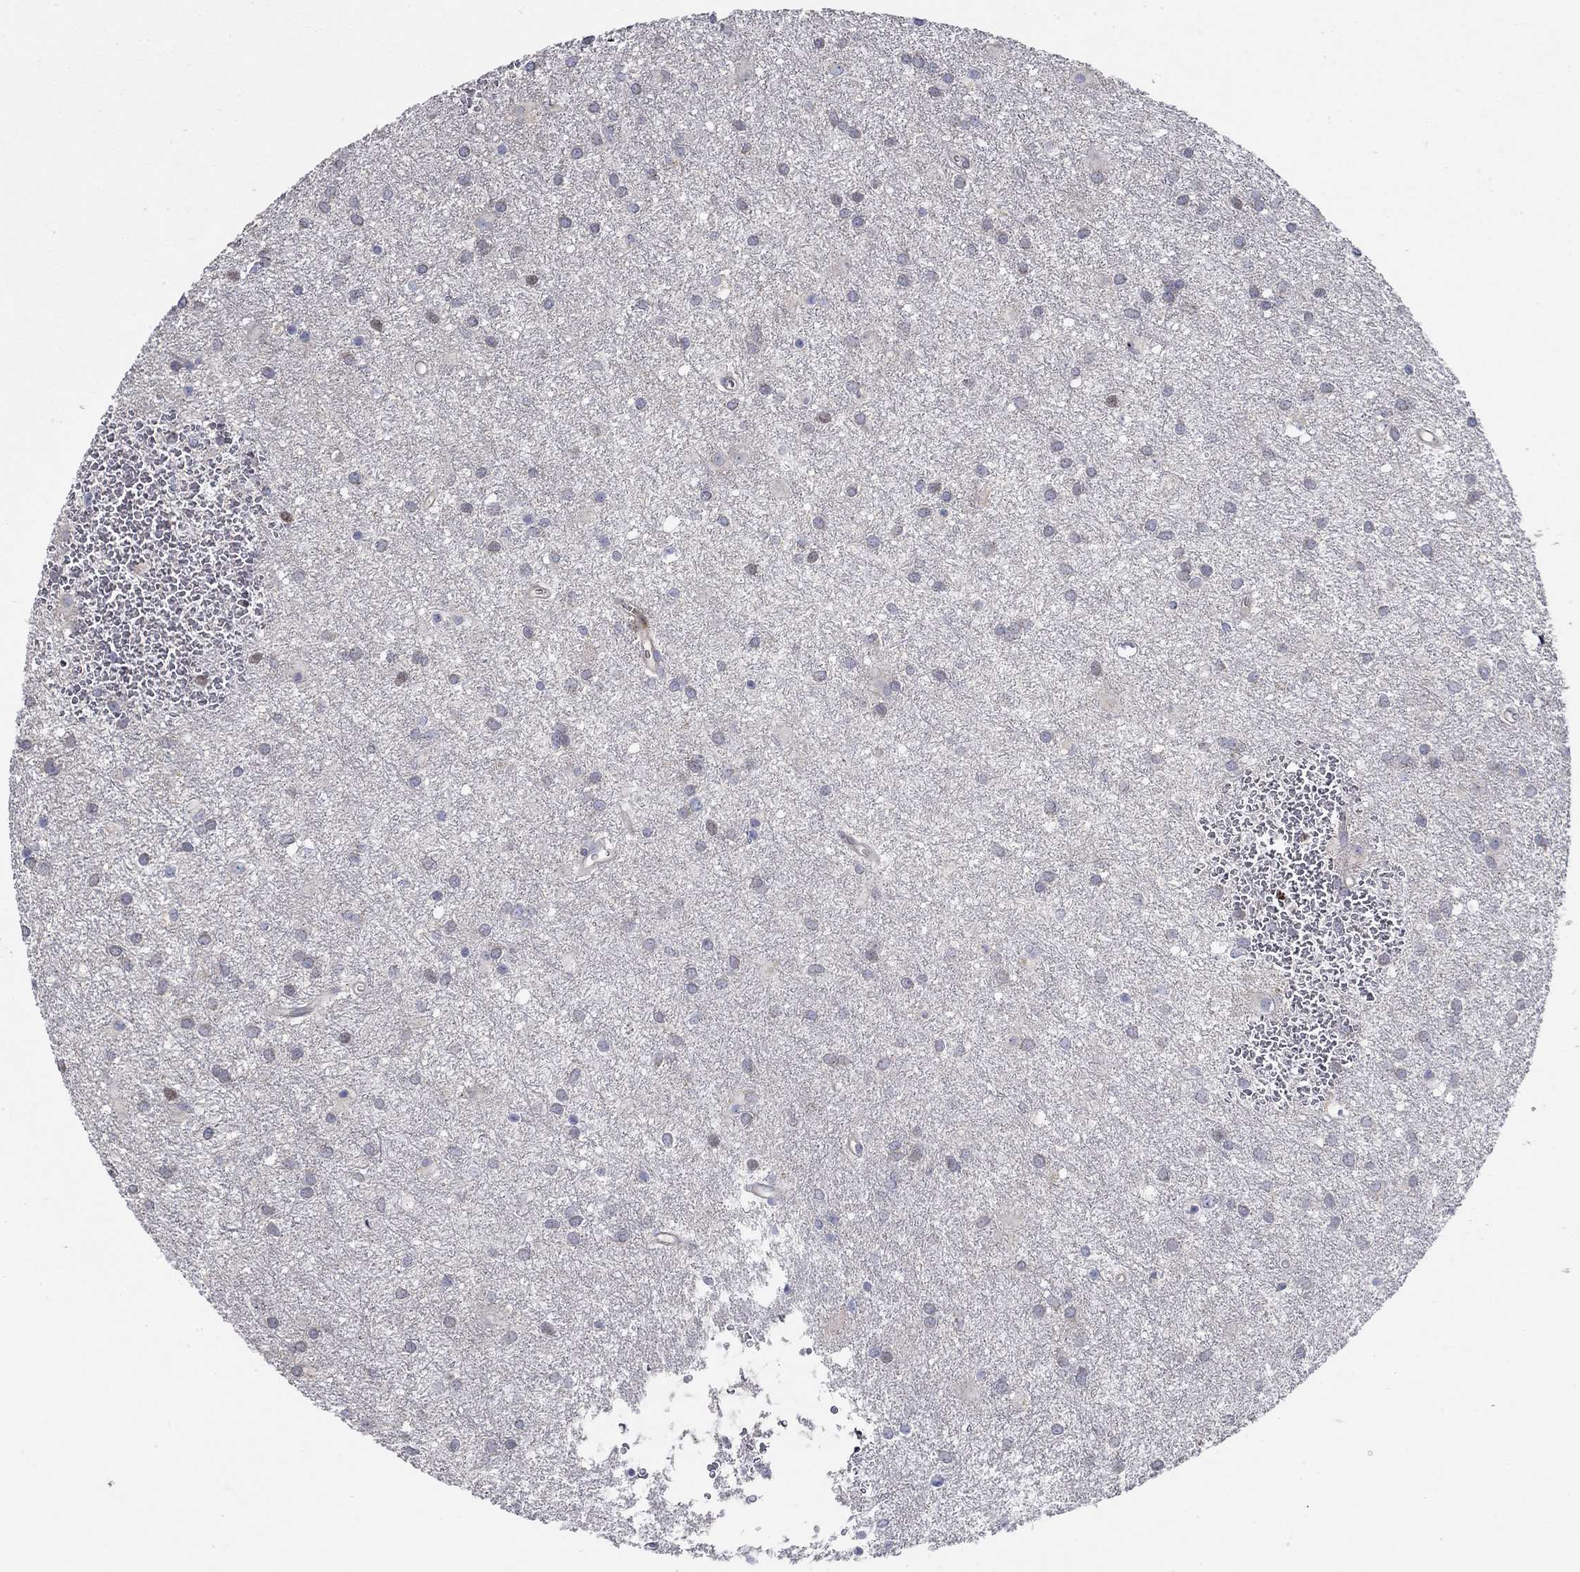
{"staining": {"intensity": "negative", "quantity": "none", "location": "none"}, "tissue": "glioma", "cell_type": "Tumor cells", "image_type": "cancer", "snomed": [{"axis": "morphology", "description": "Glioma, malignant, Low grade"}, {"axis": "topography", "description": "Brain"}], "caption": "Glioma was stained to show a protein in brown. There is no significant staining in tumor cells.", "gene": "CFAP61", "patient": {"sex": "male", "age": 58}}